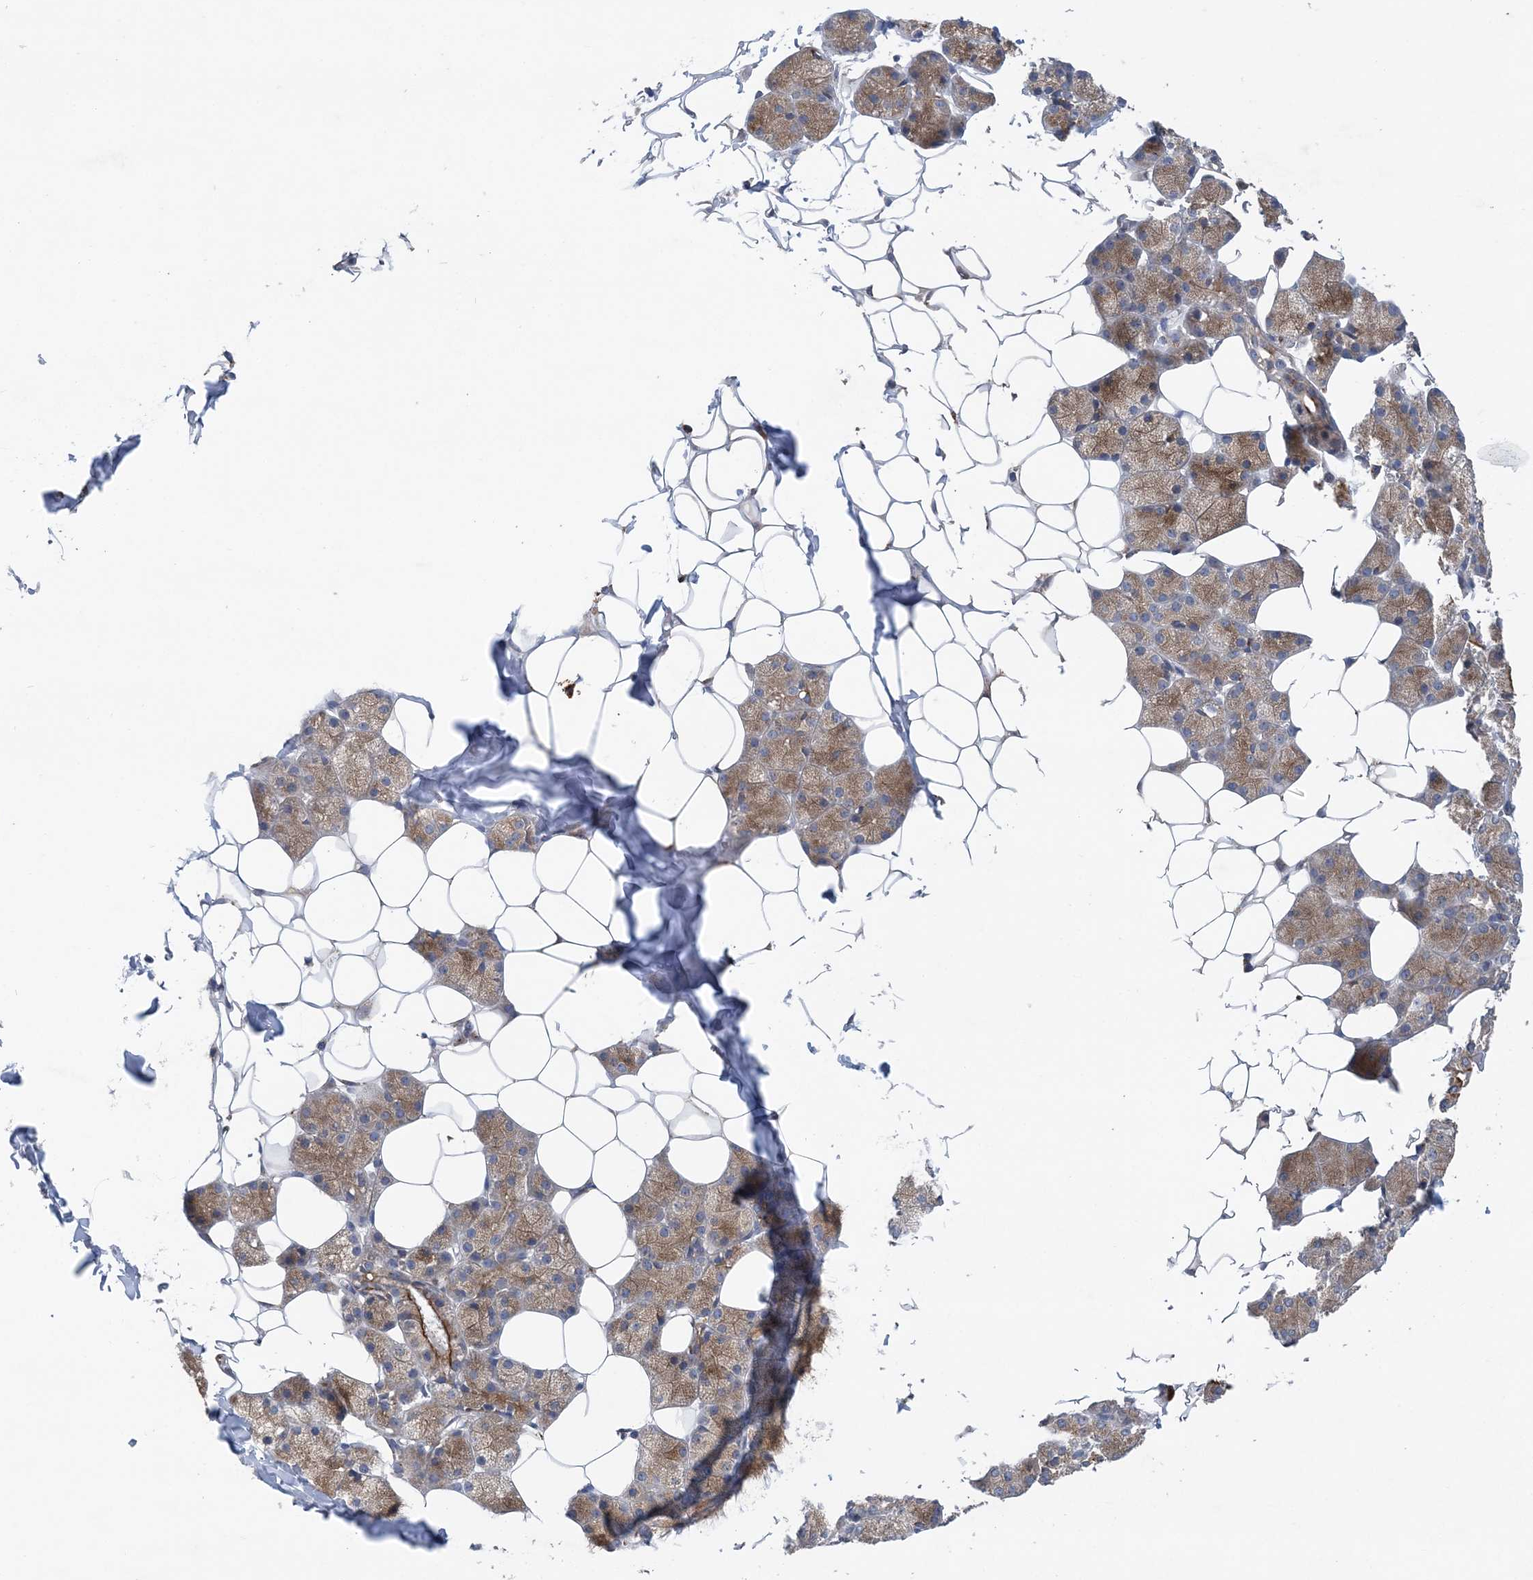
{"staining": {"intensity": "moderate", "quantity": ">75%", "location": "cytoplasmic/membranous"}, "tissue": "salivary gland", "cell_type": "Glandular cells", "image_type": "normal", "snomed": [{"axis": "morphology", "description": "Normal tissue, NOS"}, {"axis": "topography", "description": "Salivary gland"}], "caption": "Brown immunohistochemical staining in normal human salivary gland exhibits moderate cytoplasmic/membranous staining in about >75% of glandular cells. (DAB IHC with brightfield microscopy, high magnification).", "gene": "PTTG1IP", "patient": {"sex": "female", "age": 33}}